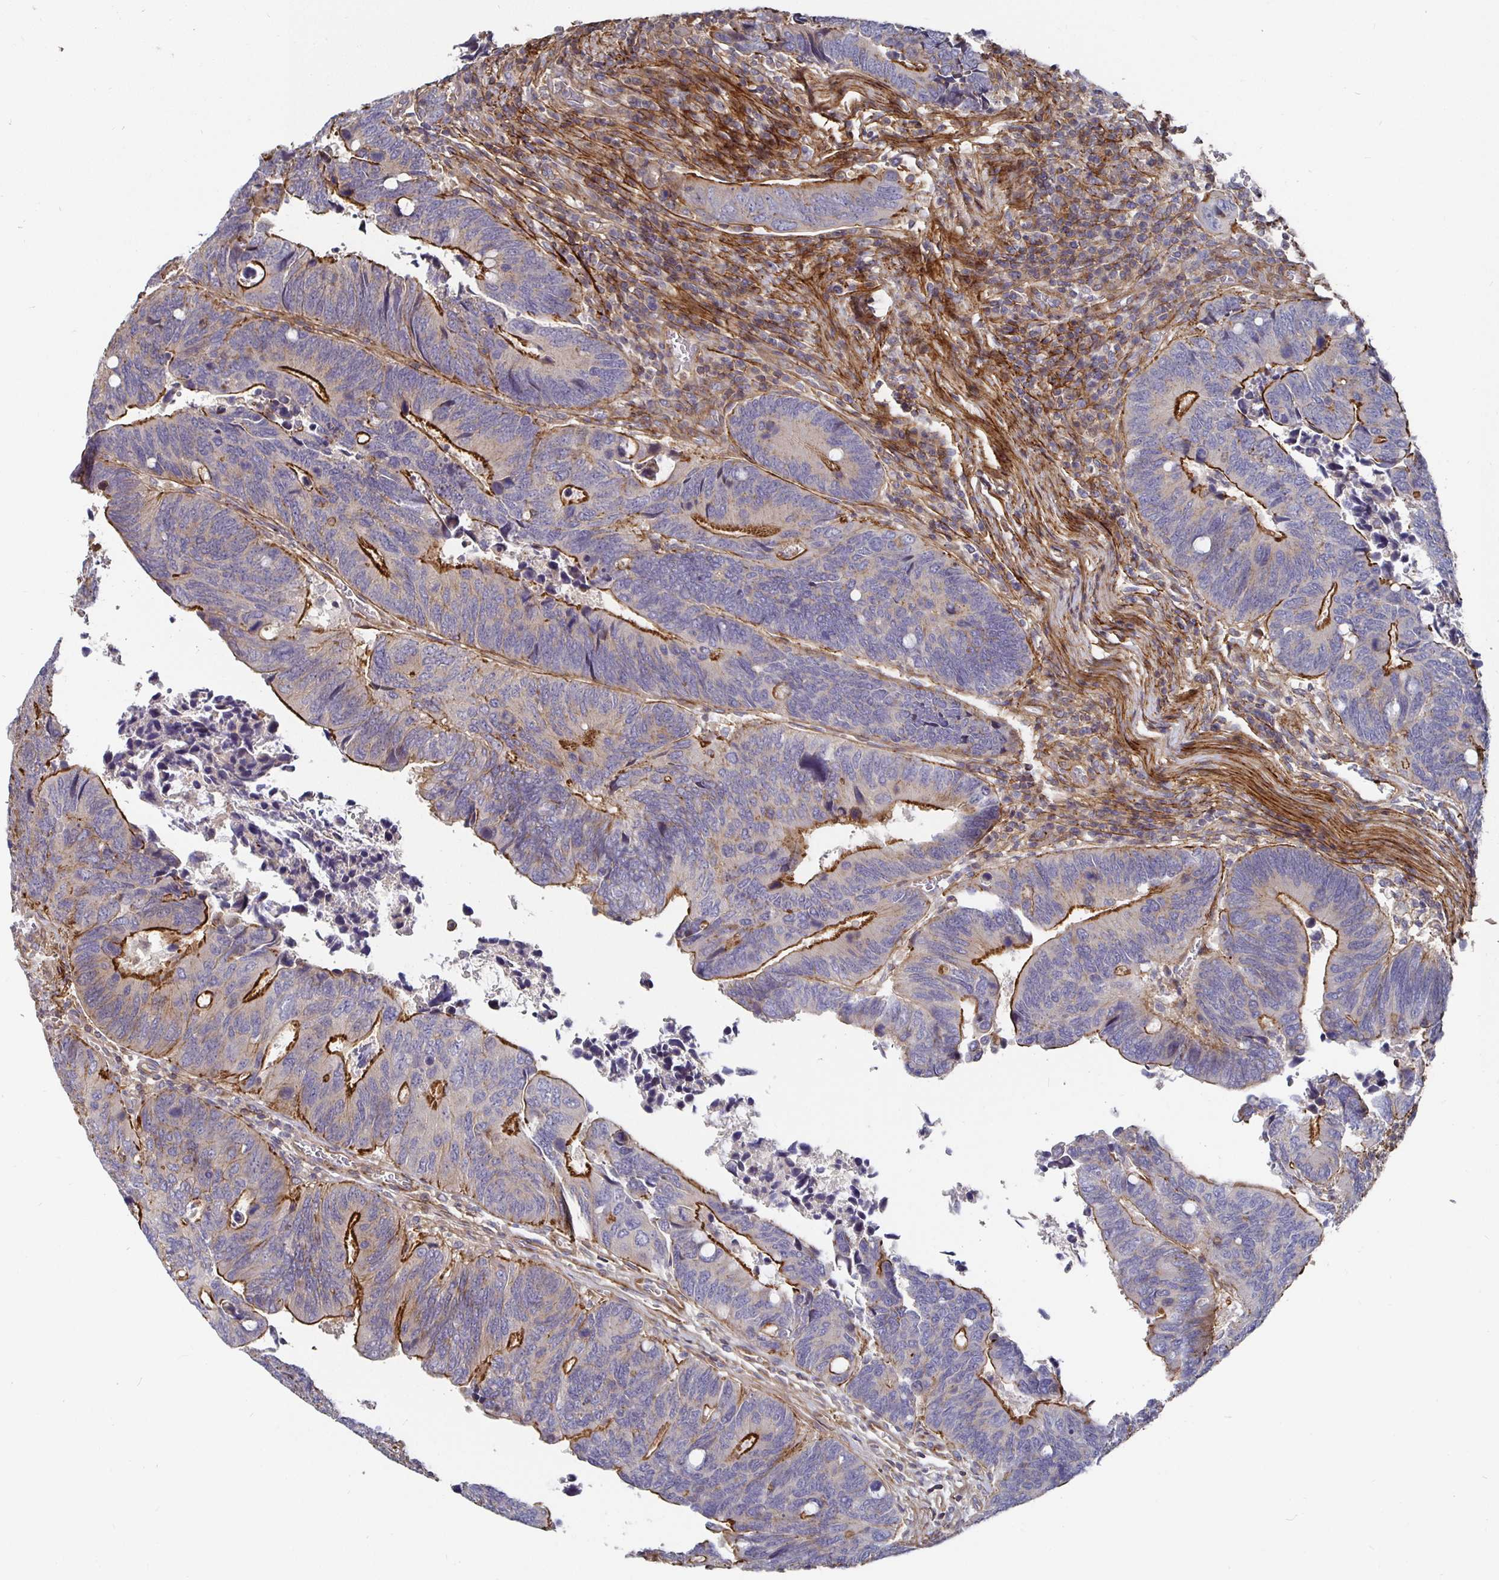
{"staining": {"intensity": "strong", "quantity": "25%-75%", "location": "cytoplasmic/membranous"}, "tissue": "colorectal cancer", "cell_type": "Tumor cells", "image_type": "cancer", "snomed": [{"axis": "morphology", "description": "Adenocarcinoma, NOS"}, {"axis": "topography", "description": "Colon"}], "caption": "The image displays a brown stain indicating the presence of a protein in the cytoplasmic/membranous of tumor cells in colorectal cancer (adenocarcinoma).", "gene": "GJA4", "patient": {"sex": "male", "age": 87}}